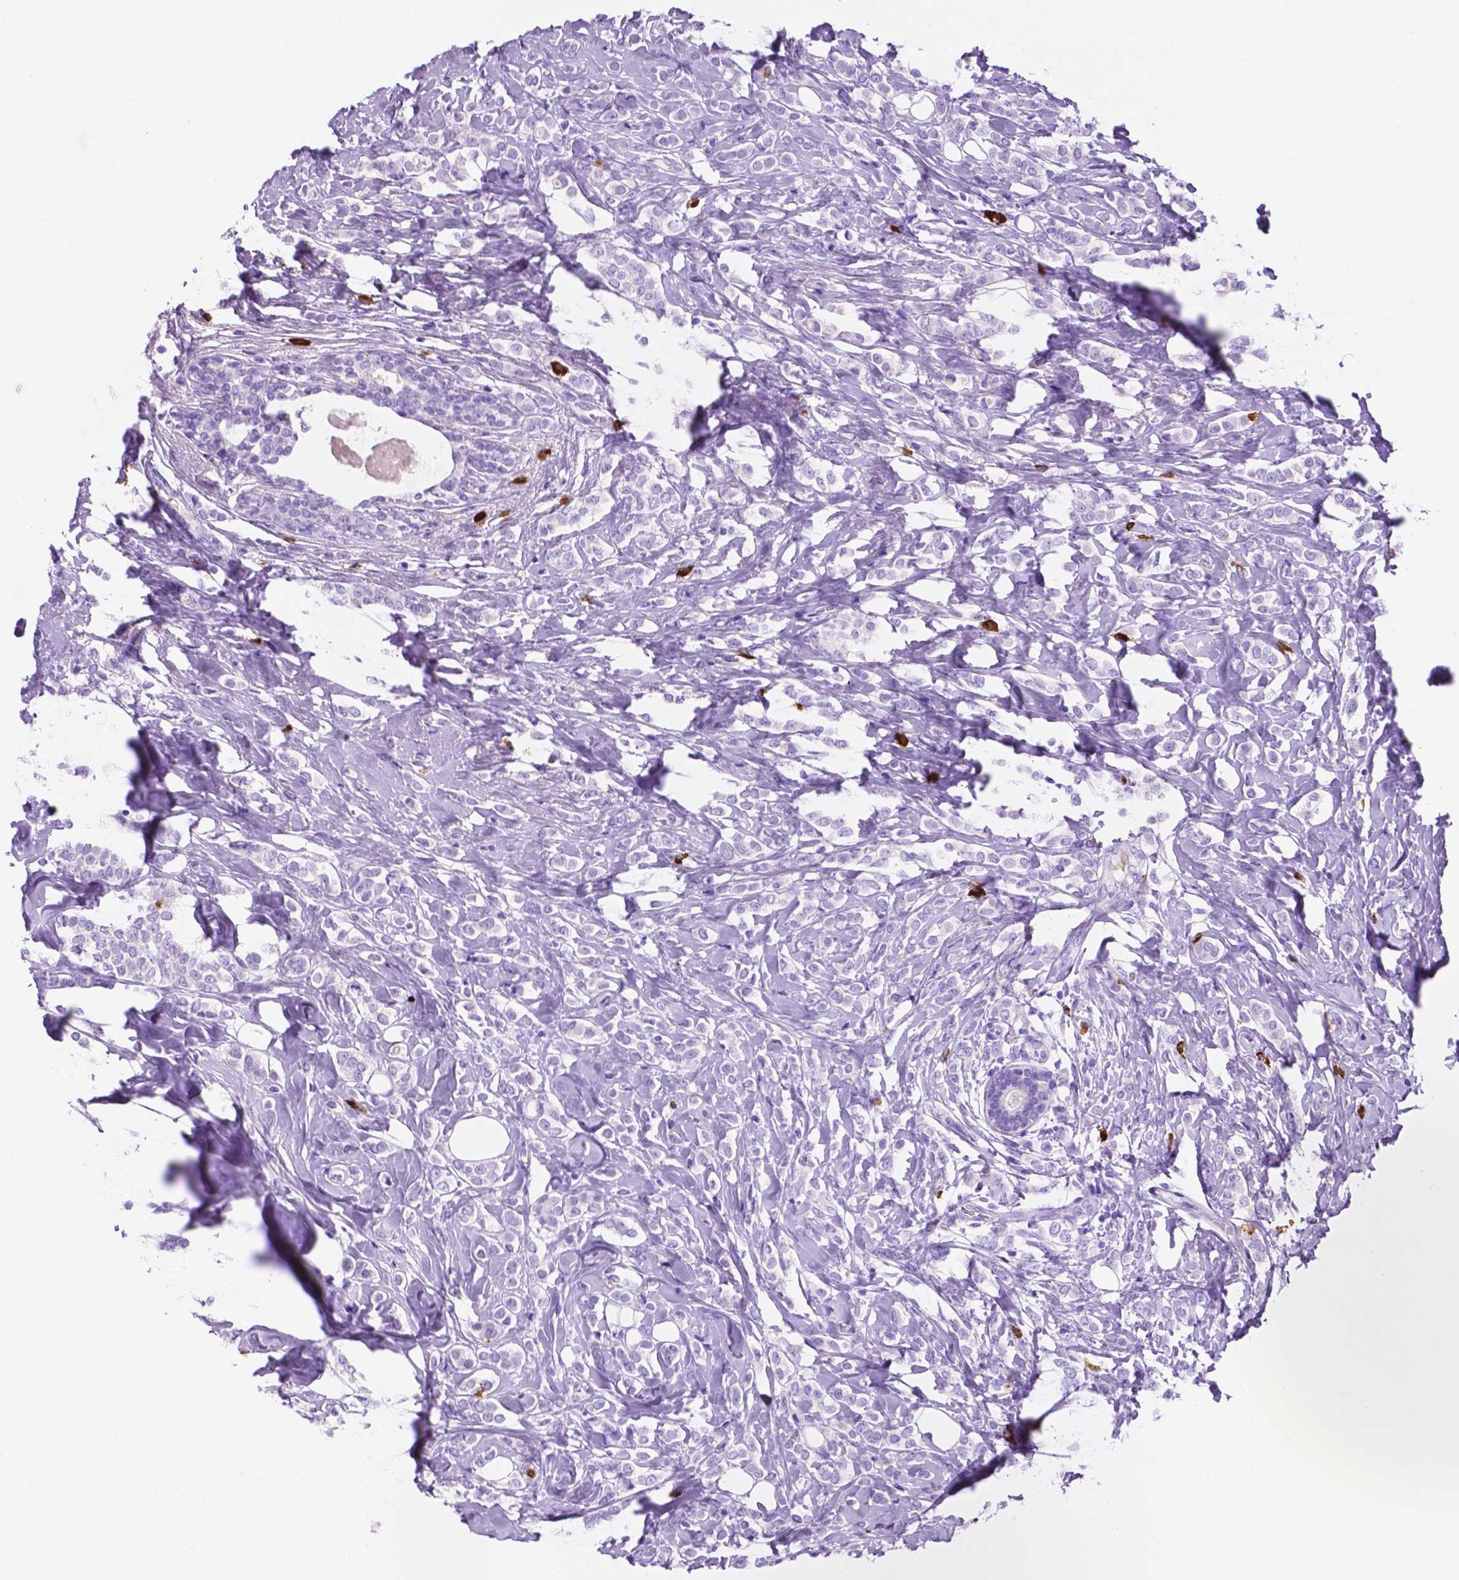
{"staining": {"intensity": "negative", "quantity": "none", "location": "none"}, "tissue": "breast cancer", "cell_type": "Tumor cells", "image_type": "cancer", "snomed": [{"axis": "morphology", "description": "Lobular carcinoma"}, {"axis": "topography", "description": "Breast"}], "caption": "High magnification brightfield microscopy of breast cancer stained with DAB (3,3'-diaminobenzidine) (brown) and counterstained with hematoxylin (blue): tumor cells show no significant staining. (Brightfield microscopy of DAB (3,3'-diaminobenzidine) immunohistochemistry (IHC) at high magnification).", "gene": "FOXB2", "patient": {"sex": "female", "age": 49}}